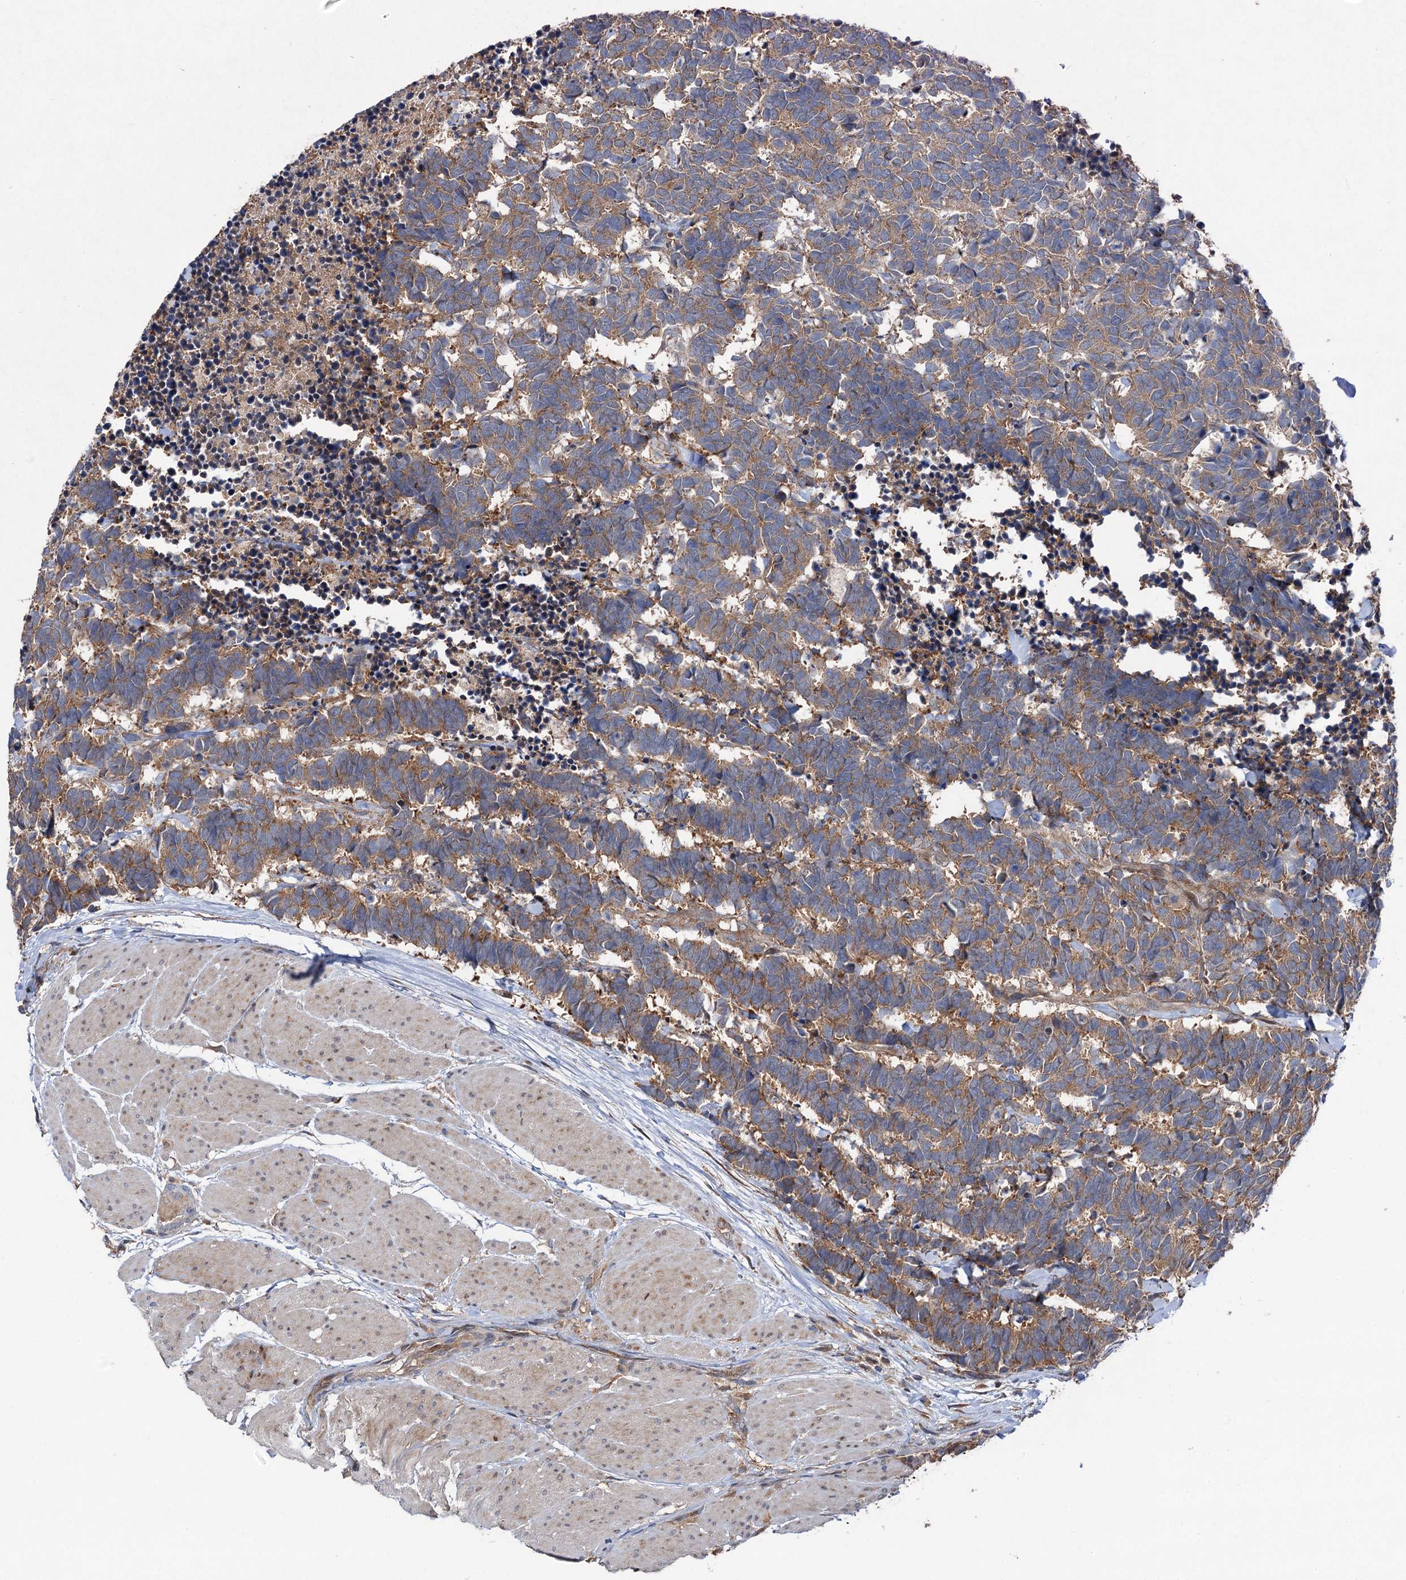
{"staining": {"intensity": "moderate", "quantity": ">75%", "location": "cytoplasmic/membranous"}, "tissue": "carcinoid", "cell_type": "Tumor cells", "image_type": "cancer", "snomed": [{"axis": "morphology", "description": "Carcinoma, NOS"}, {"axis": "morphology", "description": "Carcinoid, malignant, NOS"}, {"axis": "topography", "description": "Urinary bladder"}], "caption": "Protein staining displays moderate cytoplasmic/membranous positivity in about >75% of tumor cells in carcinoma. The staining was performed using DAB, with brown indicating positive protein expression. Nuclei are stained blue with hematoxylin.", "gene": "NAA25", "patient": {"sex": "male", "age": 57}}